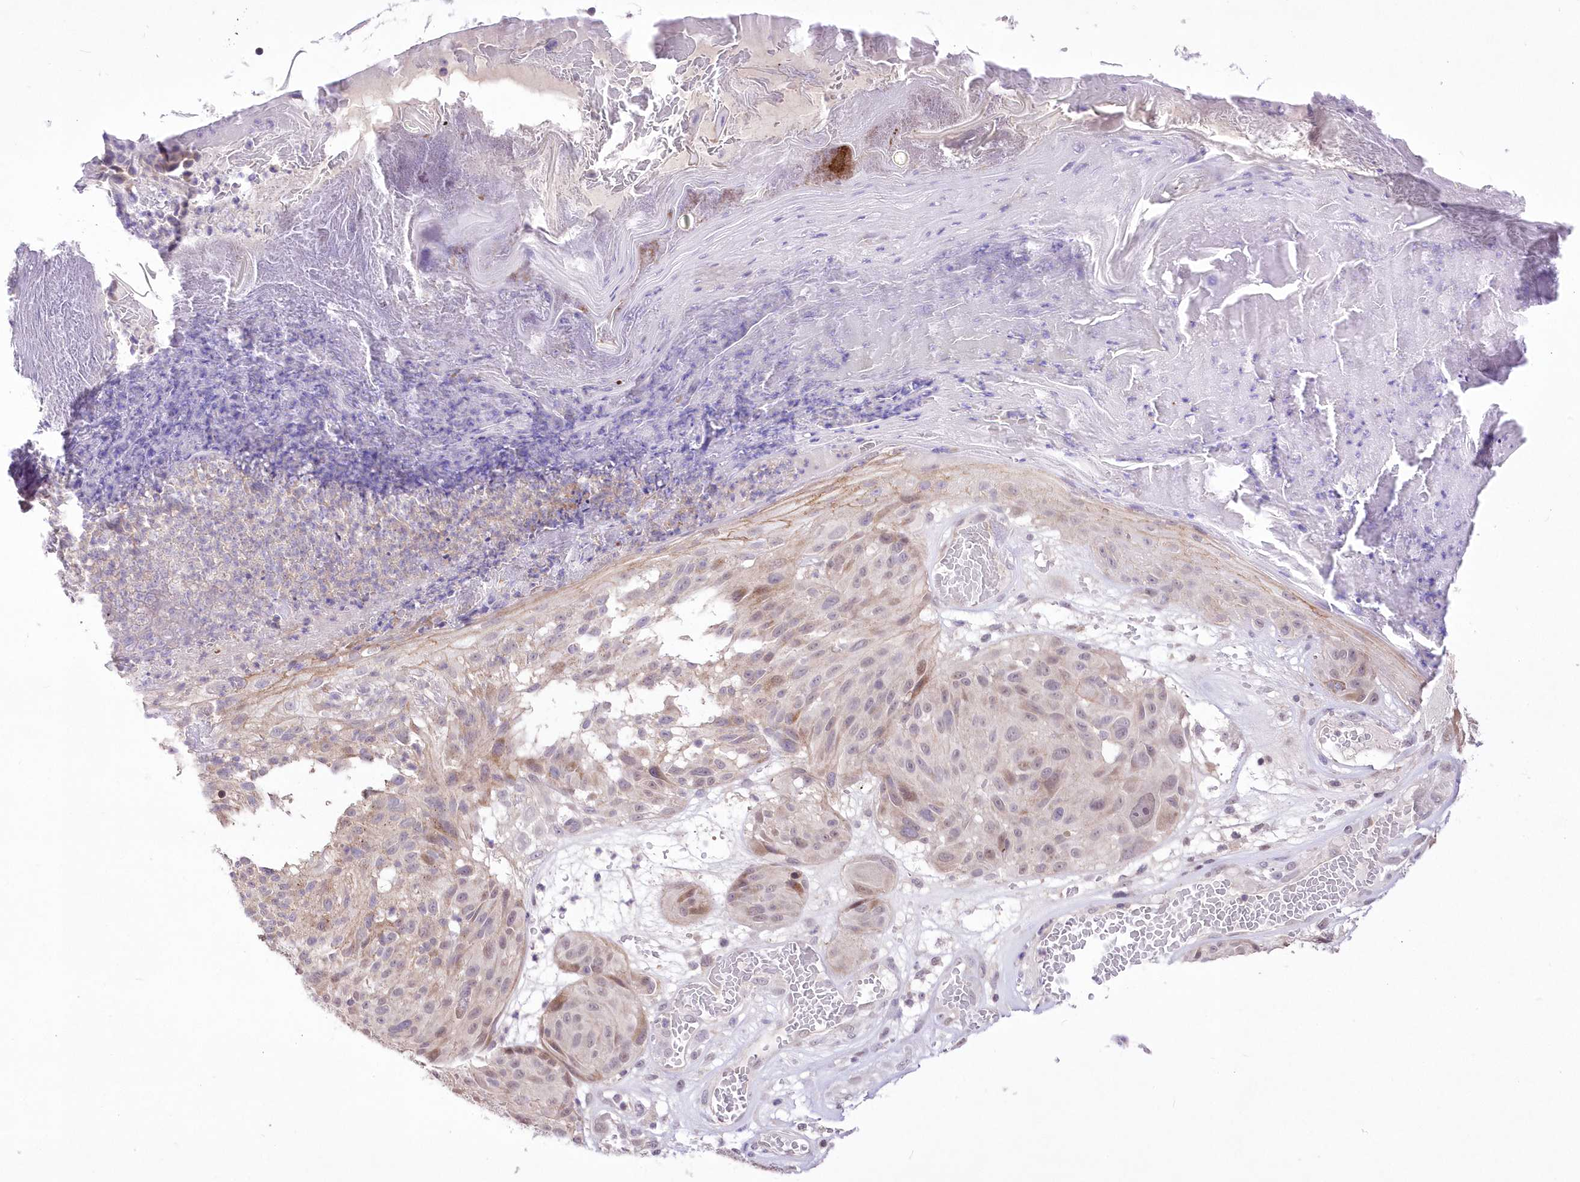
{"staining": {"intensity": "weak", "quantity": "<25%", "location": "cytoplasmic/membranous,nuclear"}, "tissue": "melanoma", "cell_type": "Tumor cells", "image_type": "cancer", "snomed": [{"axis": "morphology", "description": "Malignant melanoma, NOS"}, {"axis": "topography", "description": "Skin"}], "caption": "High power microscopy image of an immunohistochemistry (IHC) image of malignant melanoma, revealing no significant positivity in tumor cells. Nuclei are stained in blue.", "gene": "FAM241B", "patient": {"sex": "male", "age": 83}}